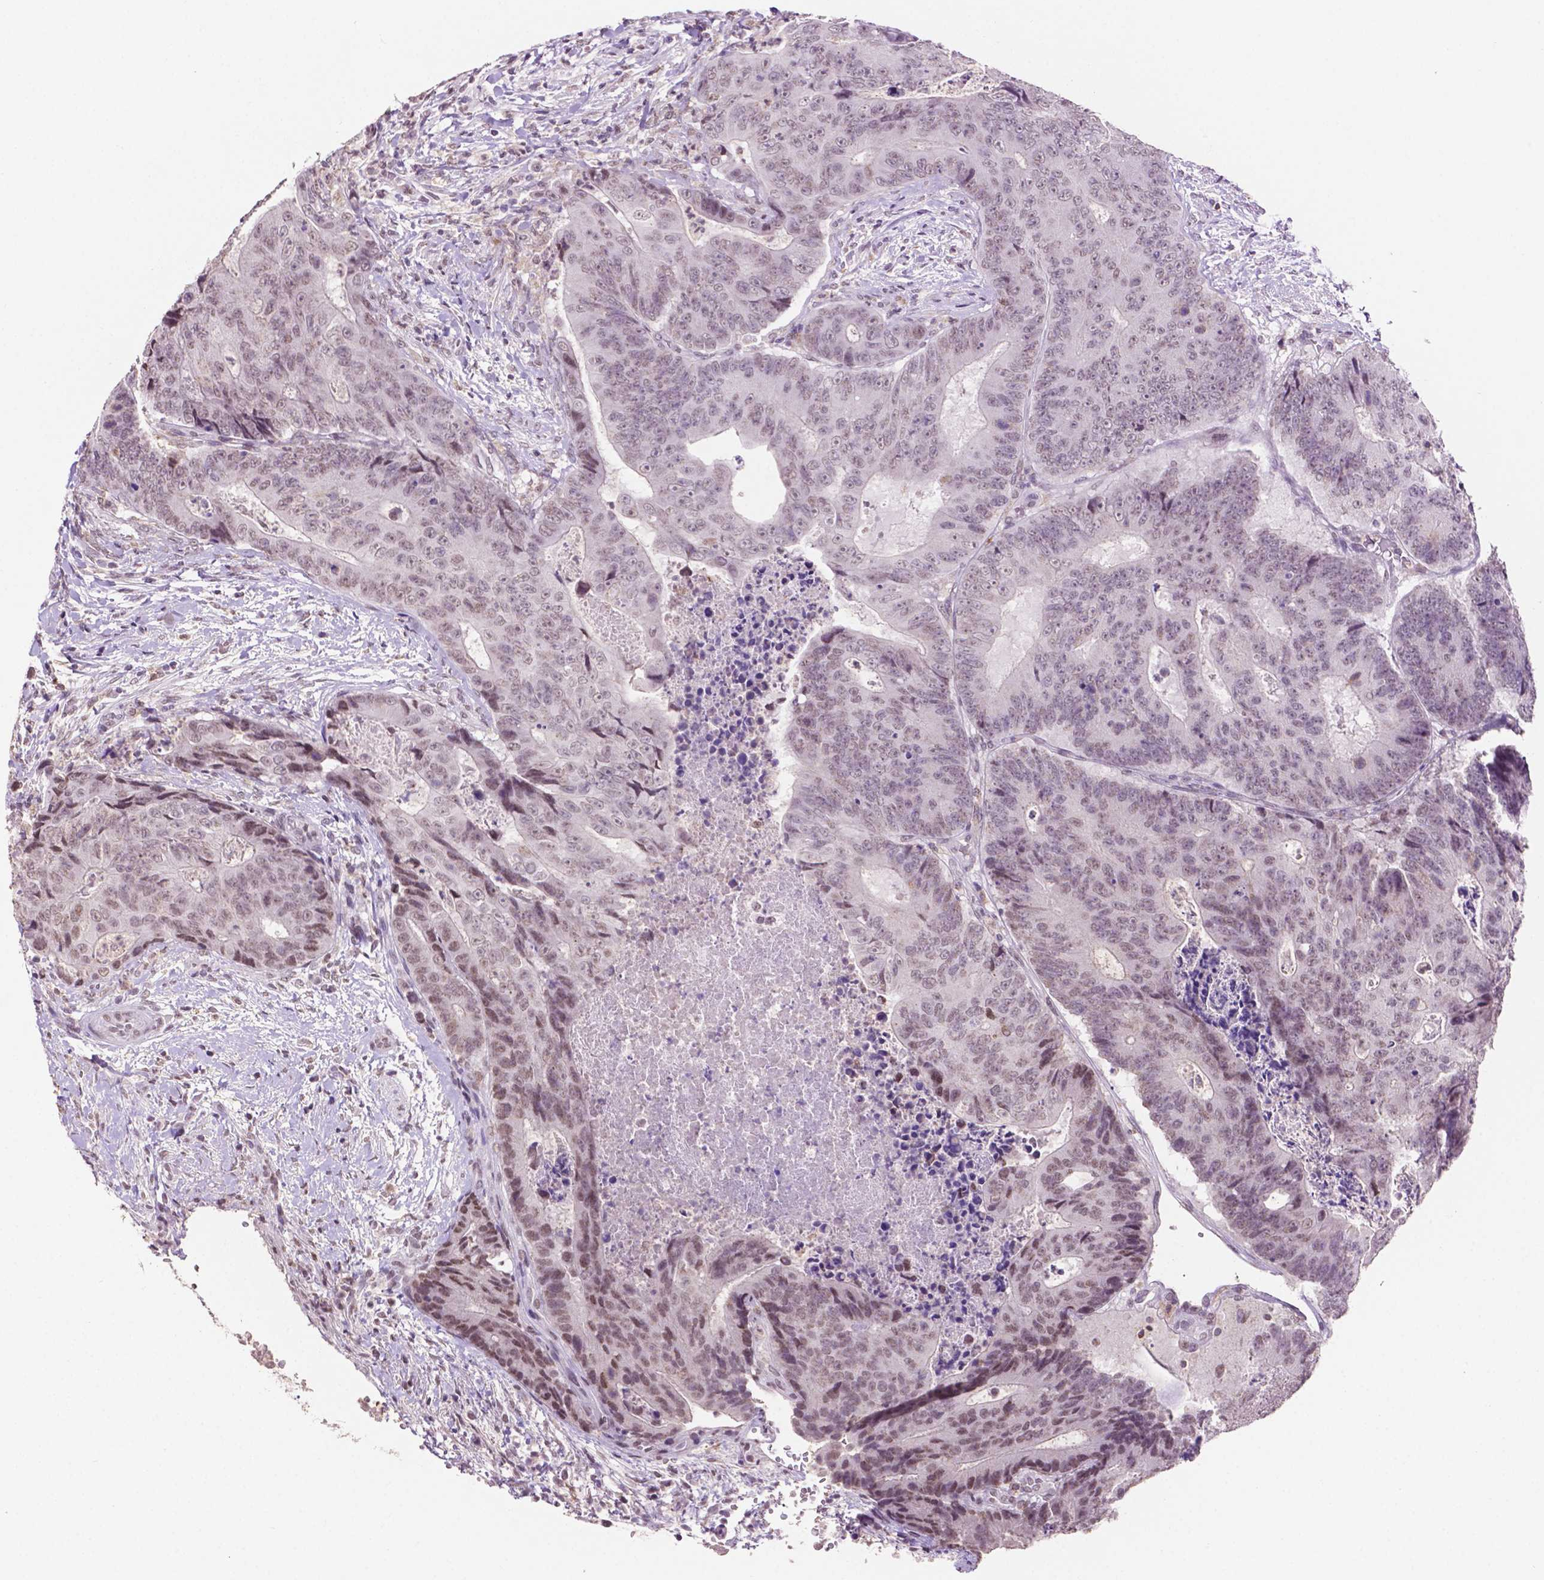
{"staining": {"intensity": "moderate", "quantity": "<25%", "location": "nuclear"}, "tissue": "colorectal cancer", "cell_type": "Tumor cells", "image_type": "cancer", "snomed": [{"axis": "morphology", "description": "Adenocarcinoma, NOS"}, {"axis": "topography", "description": "Colon"}], "caption": "Adenocarcinoma (colorectal) tissue demonstrates moderate nuclear staining in about <25% of tumor cells, visualized by immunohistochemistry.", "gene": "PTPN6", "patient": {"sex": "female", "age": 48}}